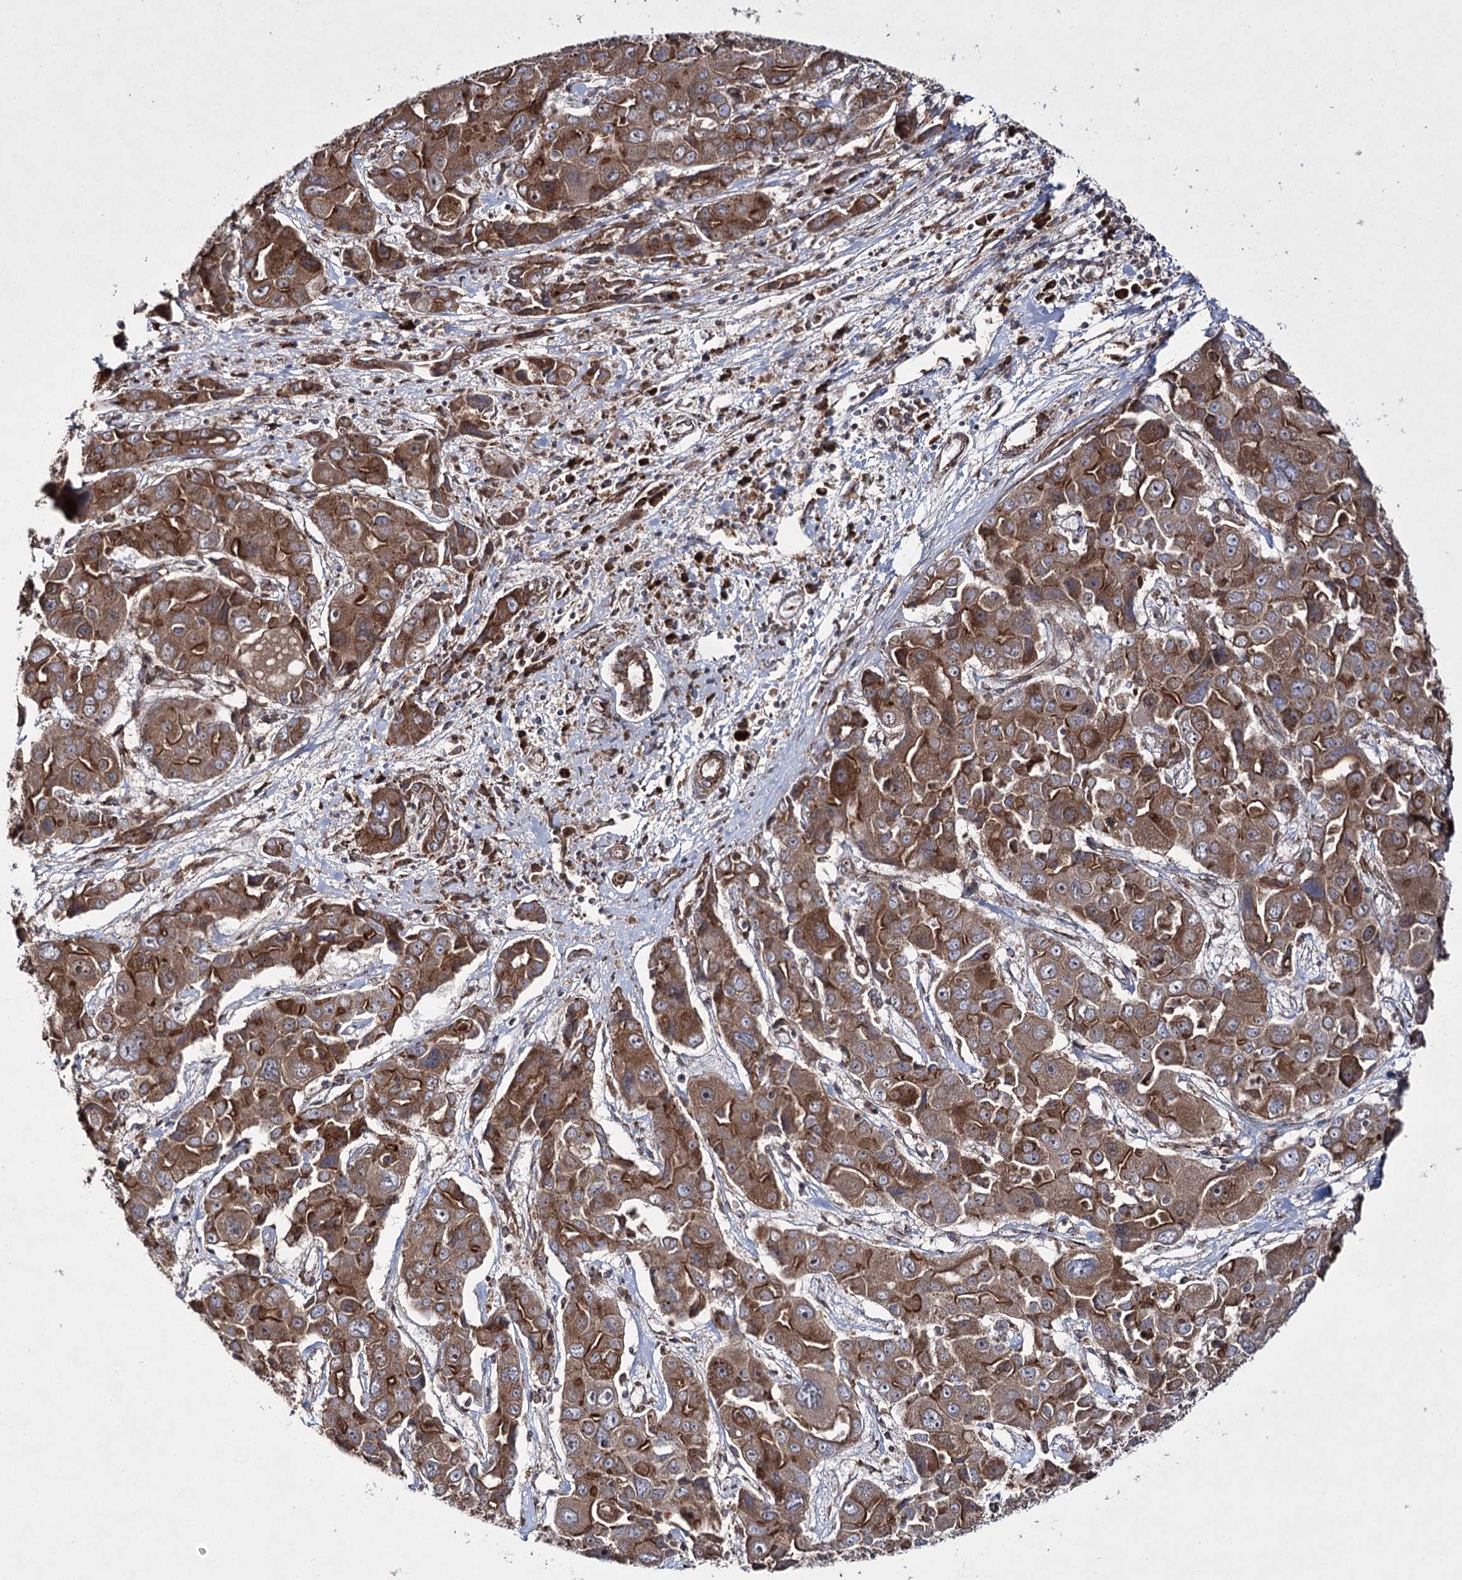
{"staining": {"intensity": "moderate", "quantity": ">75%", "location": "cytoplasmic/membranous"}, "tissue": "liver cancer", "cell_type": "Tumor cells", "image_type": "cancer", "snomed": [{"axis": "morphology", "description": "Cholangiocarcinoma"}, {"axis": "topography", "description": "Liver"}], "caption": "Immunohistochemical staining of human cholangiocarcinoma (liver) demonstrates moderate cytoplasmic/membranous protein staining in approximately >75% of tumor cells.", "gene": "HECTD2", "patient": {"sex": "male", "age": 67}}